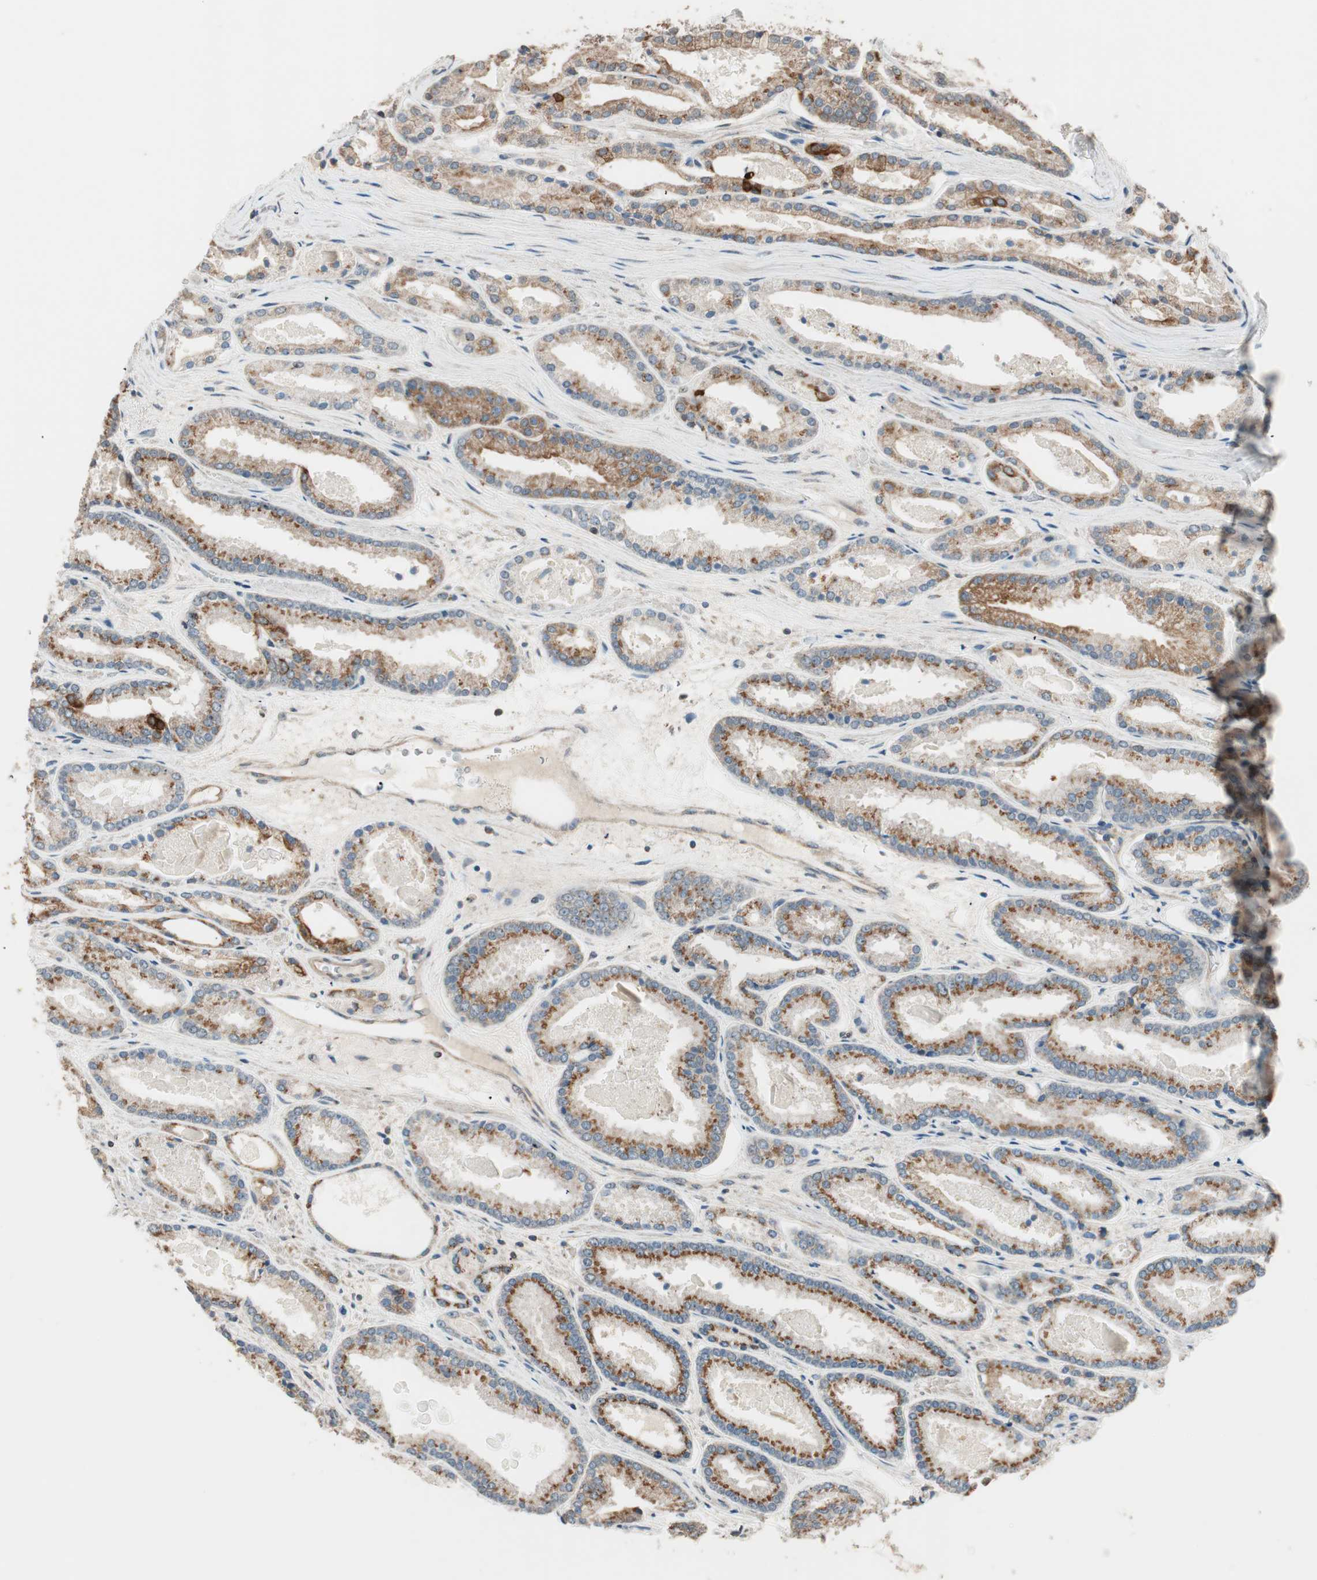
{"staining": {"intensity": "moderate", "quantity": ">75%", "location": "cytoplasmic/membranous"}, "tissue": "prostate cancer", "cell_type": "Tumor cells", "image_type": "cancer", "snomed": [{"axis": "morphology", "description": "Adenocarcinoma, Low grade"}, {"axis": "topography", "description": "Prostate"}], "caption": "This is an image of IHC staining of prostate adenocarcinoma (low-grade), which shows moderate staining in the cytoplasmic/membranous of tumor cells.", "gene": "TRIM21", "patient": {"sex": "male", "age": 59}}